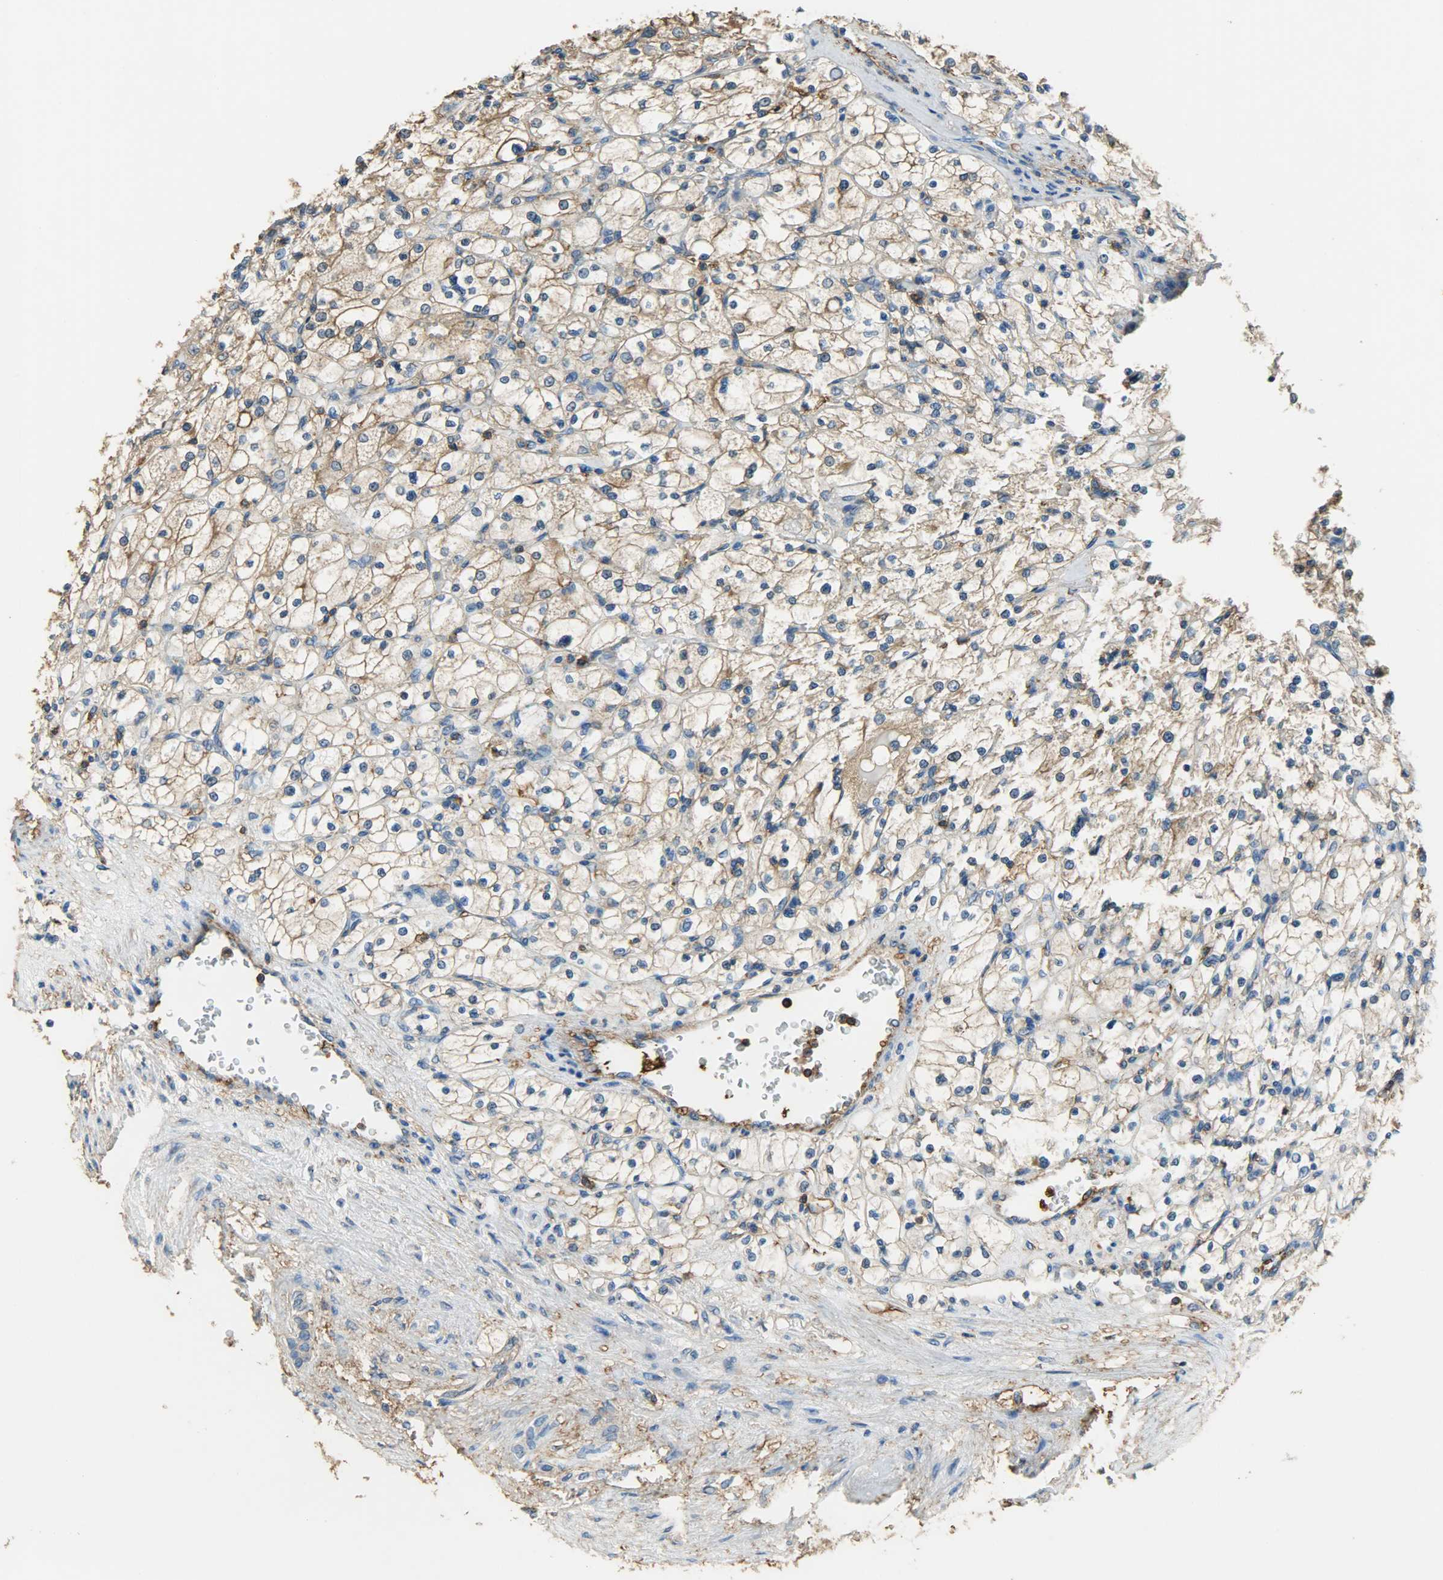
{"staining": {"intensity": "weak", "quantity": "25%-75%", "location": "cytoplasmic/membranous"}, "tissue": "renal cancer", "cell_type": "Tumor cells", "image_type": "cancer", "snomed": [{"axis": "morphology", "description": "Adenocarcinoma, NOS"}, {"axis": "topography", "description": "Kidney"}], "caption": "Renal adenocarcinoma tissue displays weak cytoplasmic/membranous expression in about 25%-75% of tumor cells The staining was performed using DAB (3,3'-diaminobenzidine) to visualize the protein expression in brown, while the nuclei were stained in blue with hematoxylin (Magnification: 20x).", "gene": "ANXA6", "patient": {"sex": "female", "age": 83}}